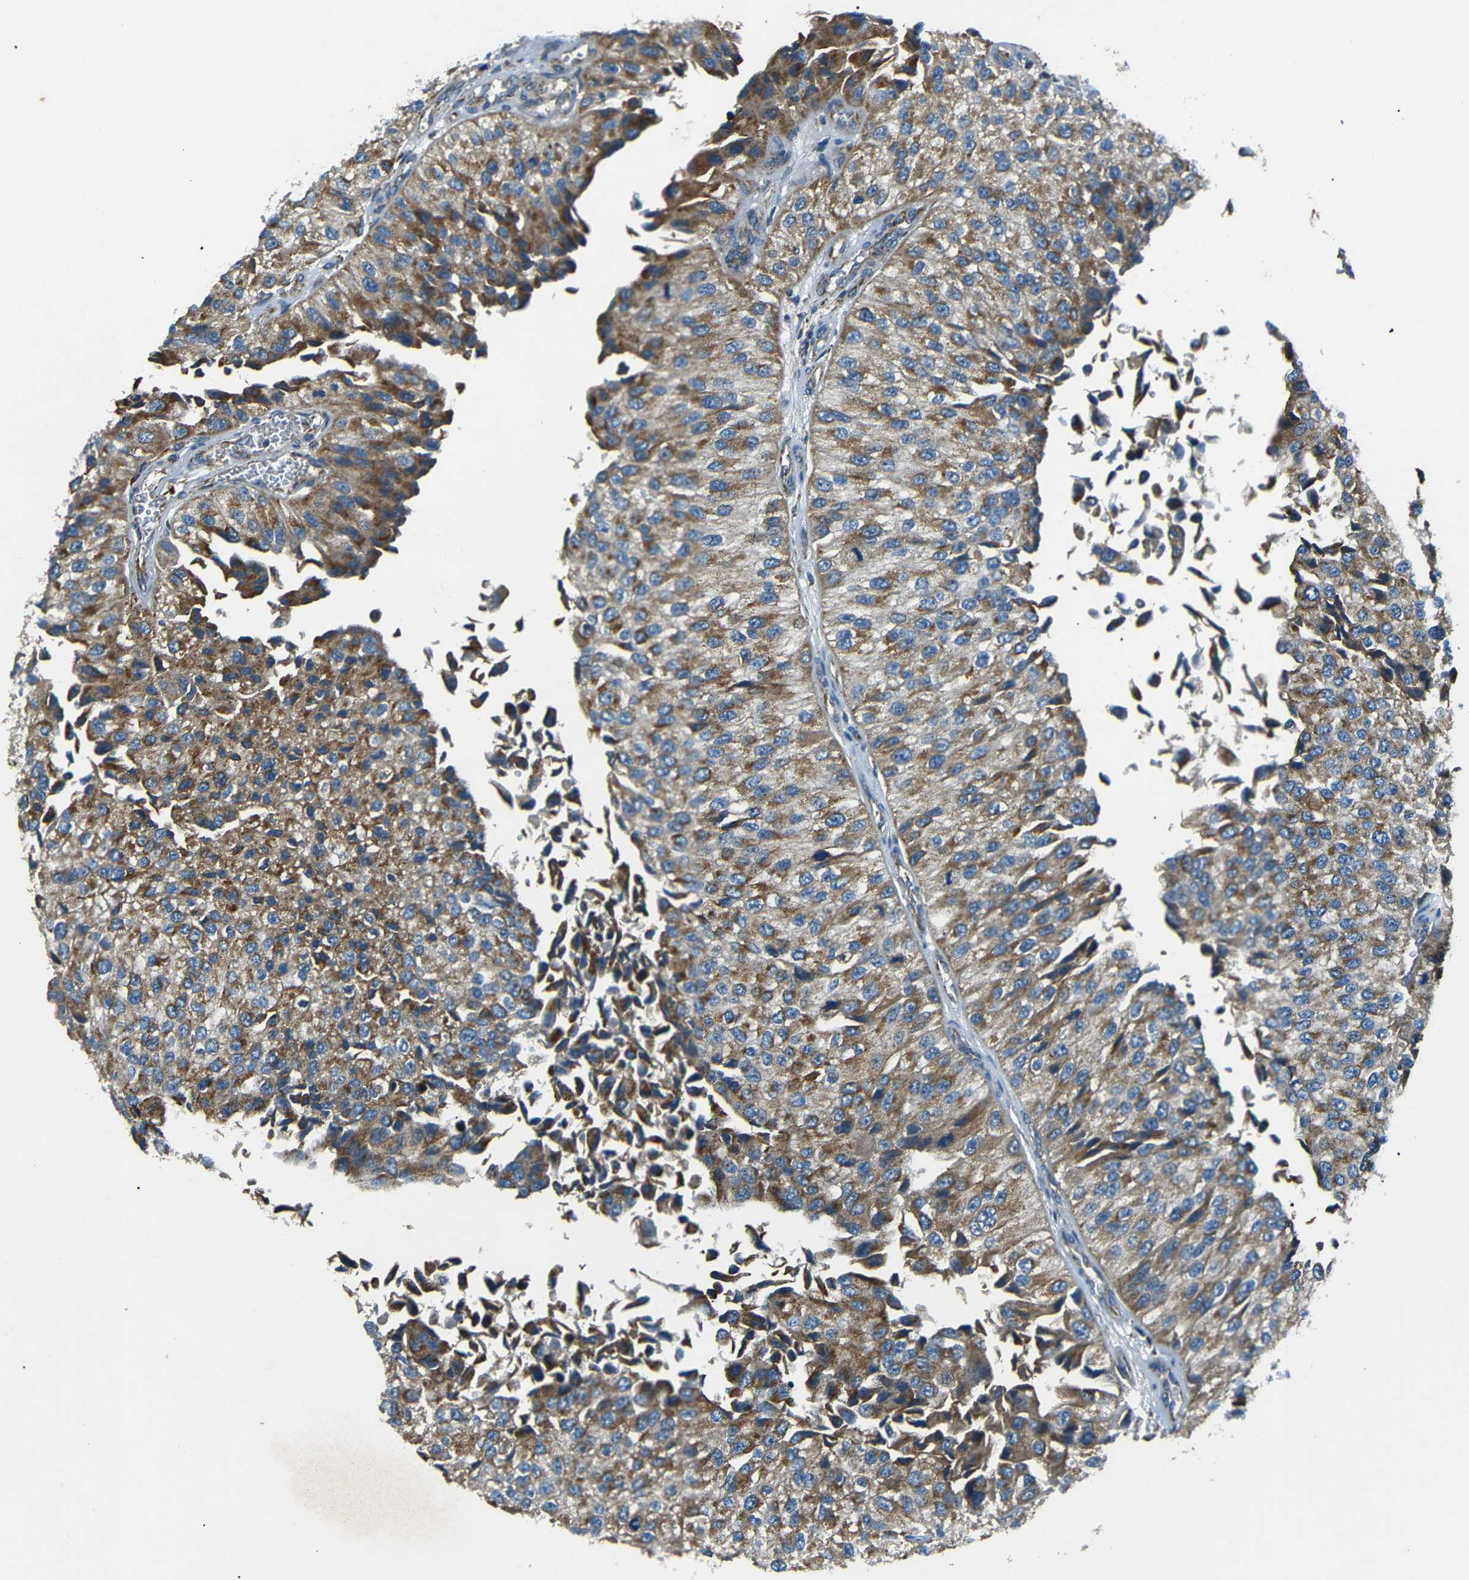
{"staining": {"intensity": "moderate", "quantity": ">75%", "location": "cytoplasmic/membranous"}, "tissue": "urothelial cancer", "cell_type": "Tumor cells", "image_type": "cancer", "snomed": [{"axis": "morphology", "description": "Urothelial carcinoma, High grade"}, {"axis": "topography", "description": "Kidney"}, {"axis": "topography", "description": "Urinary bladder"}], "caption": "Urothelial cancer tissue displays moderate cytoplasmic/membranous positivity in about >75% of tumor cells, visualized by immunohistochemistry.", "gene": "NETO2", "patient": {"sex": "male", "age": 77}}